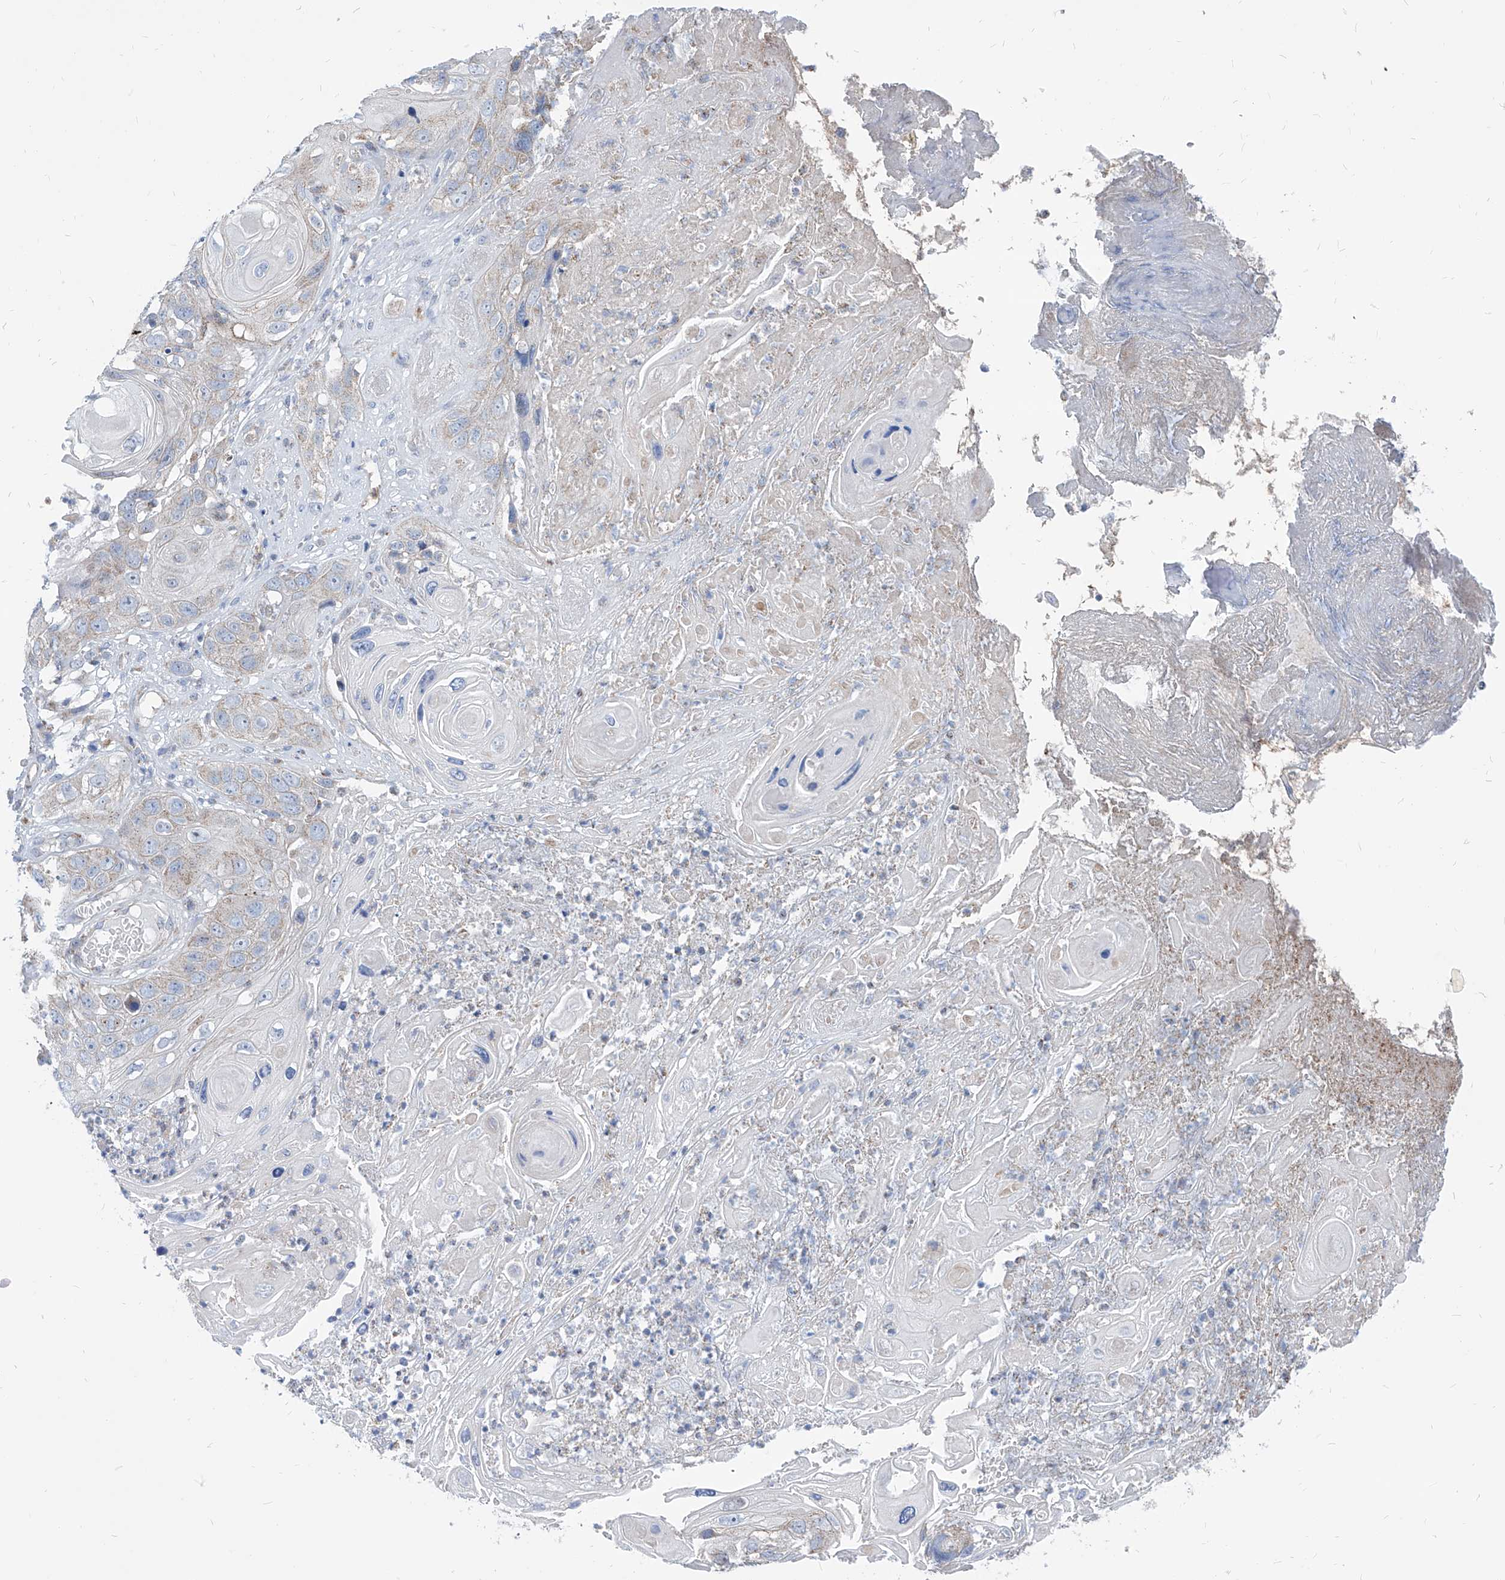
{"staining": {"intensity": "weak", "quantity": "<25%", "location": "cytoplasmic/membranous"}, "tissue": "skin cancer", "cell_type": "Tumor cells", "image_type": "cancer", "snomed": [{"axis": "morphology", "description": "Squamous cell carcinoma, NOS"}, {"axis": "topography", "description": "Skin"}], "caption": "DAB immunohistochemical staining of human skin squamous cell carcinoma exhibits no significant expression in tumor cells.", "gene": "AGPS", "patient": {"sex": "male", "age": 55}}